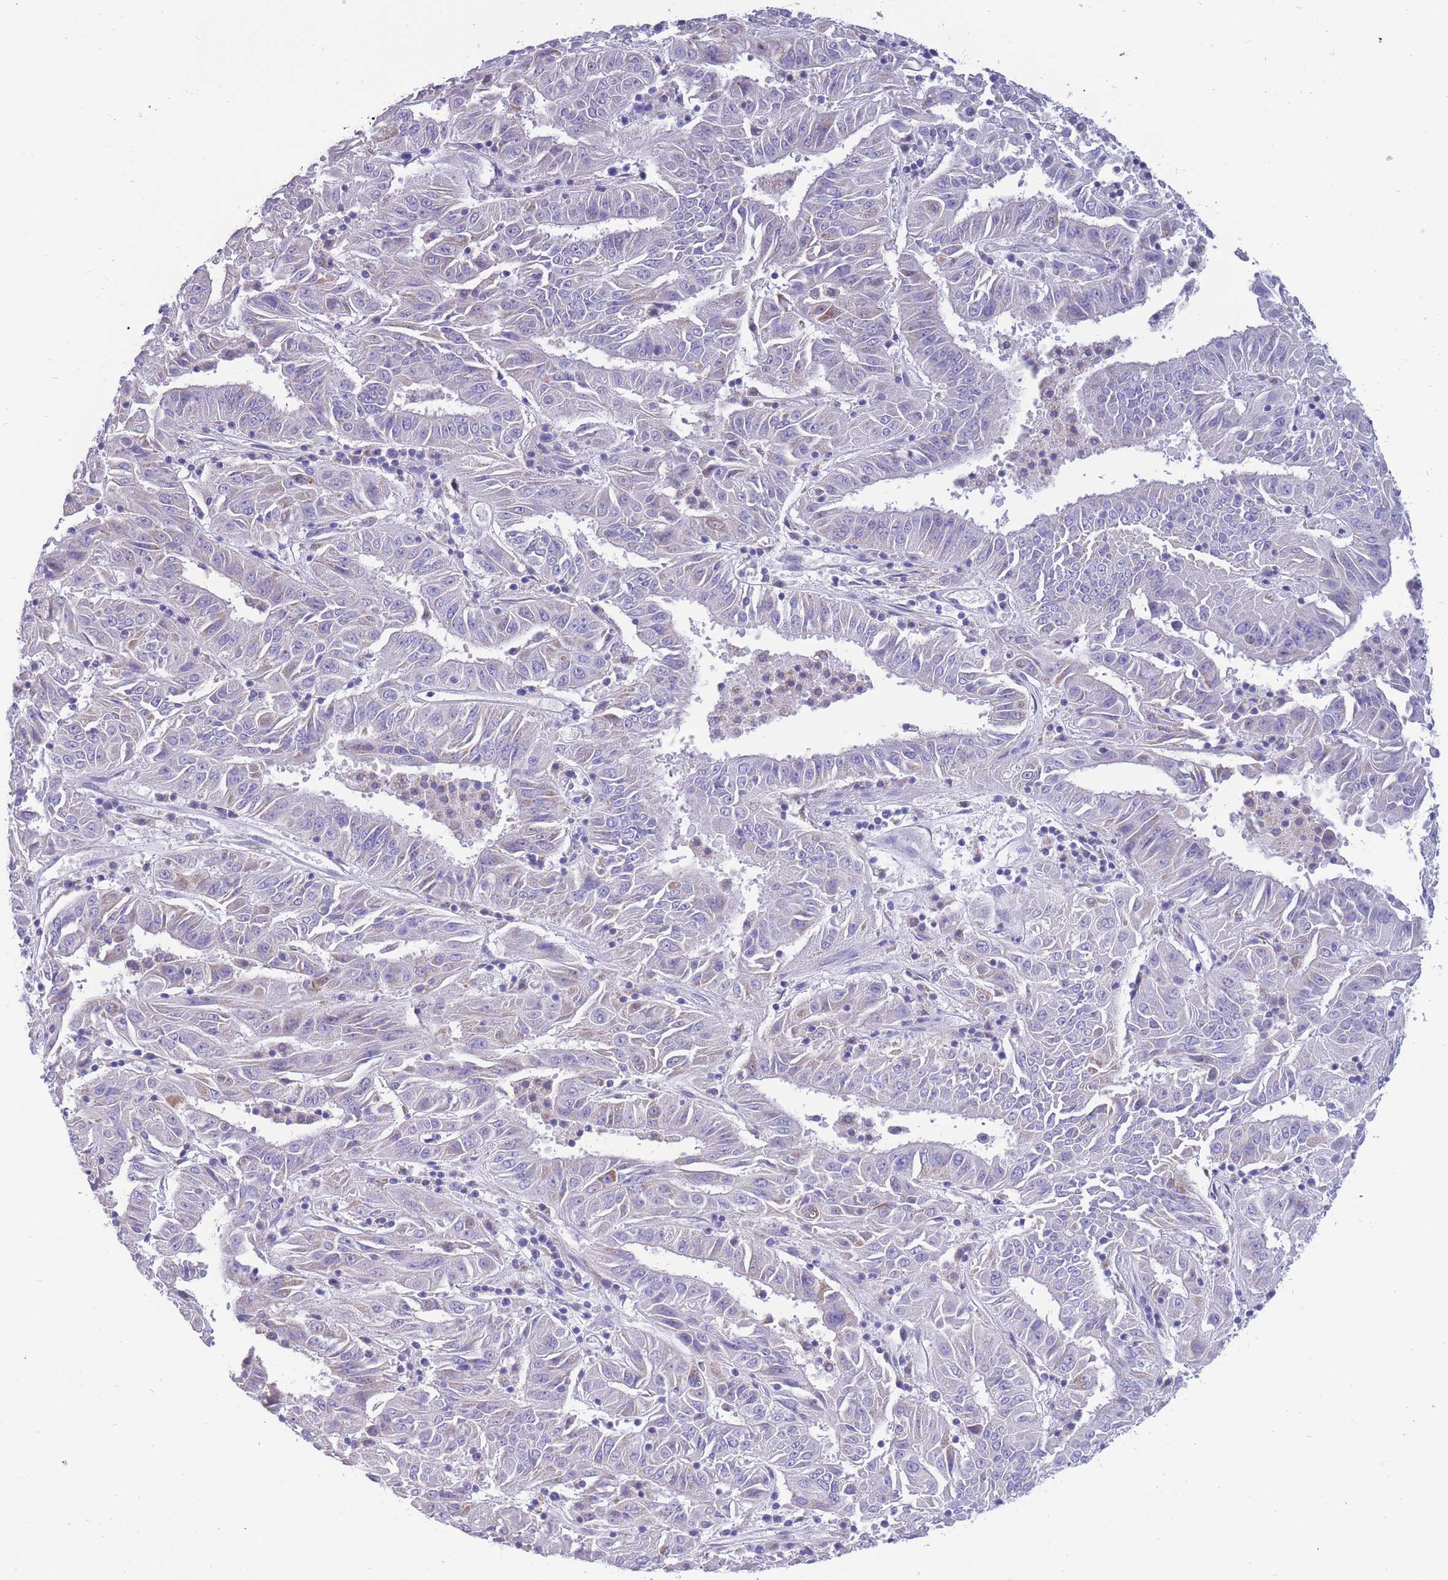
{"staining": {"intensity": "moderate", "quantity": "<25%", "location": "cytoplasmic/membranous"}, "tissue": "pancreatic cancer", "cell_type": "Tumor cells", "image_type": "cancer", "snomed": [{"axis": "morphology", "description": "Adenocarcinoma, NOS"}, {"axis": "topography", "description": "Pancreas"}], "caption": "Pancreatic adenocarcinoma stained with a brown dye exhibits moderate cytoplasmic/membranous positive expression in about <25% of tumor cells.", "gene": "INTS2", "patient": {"sex": "male", "age": 63}}